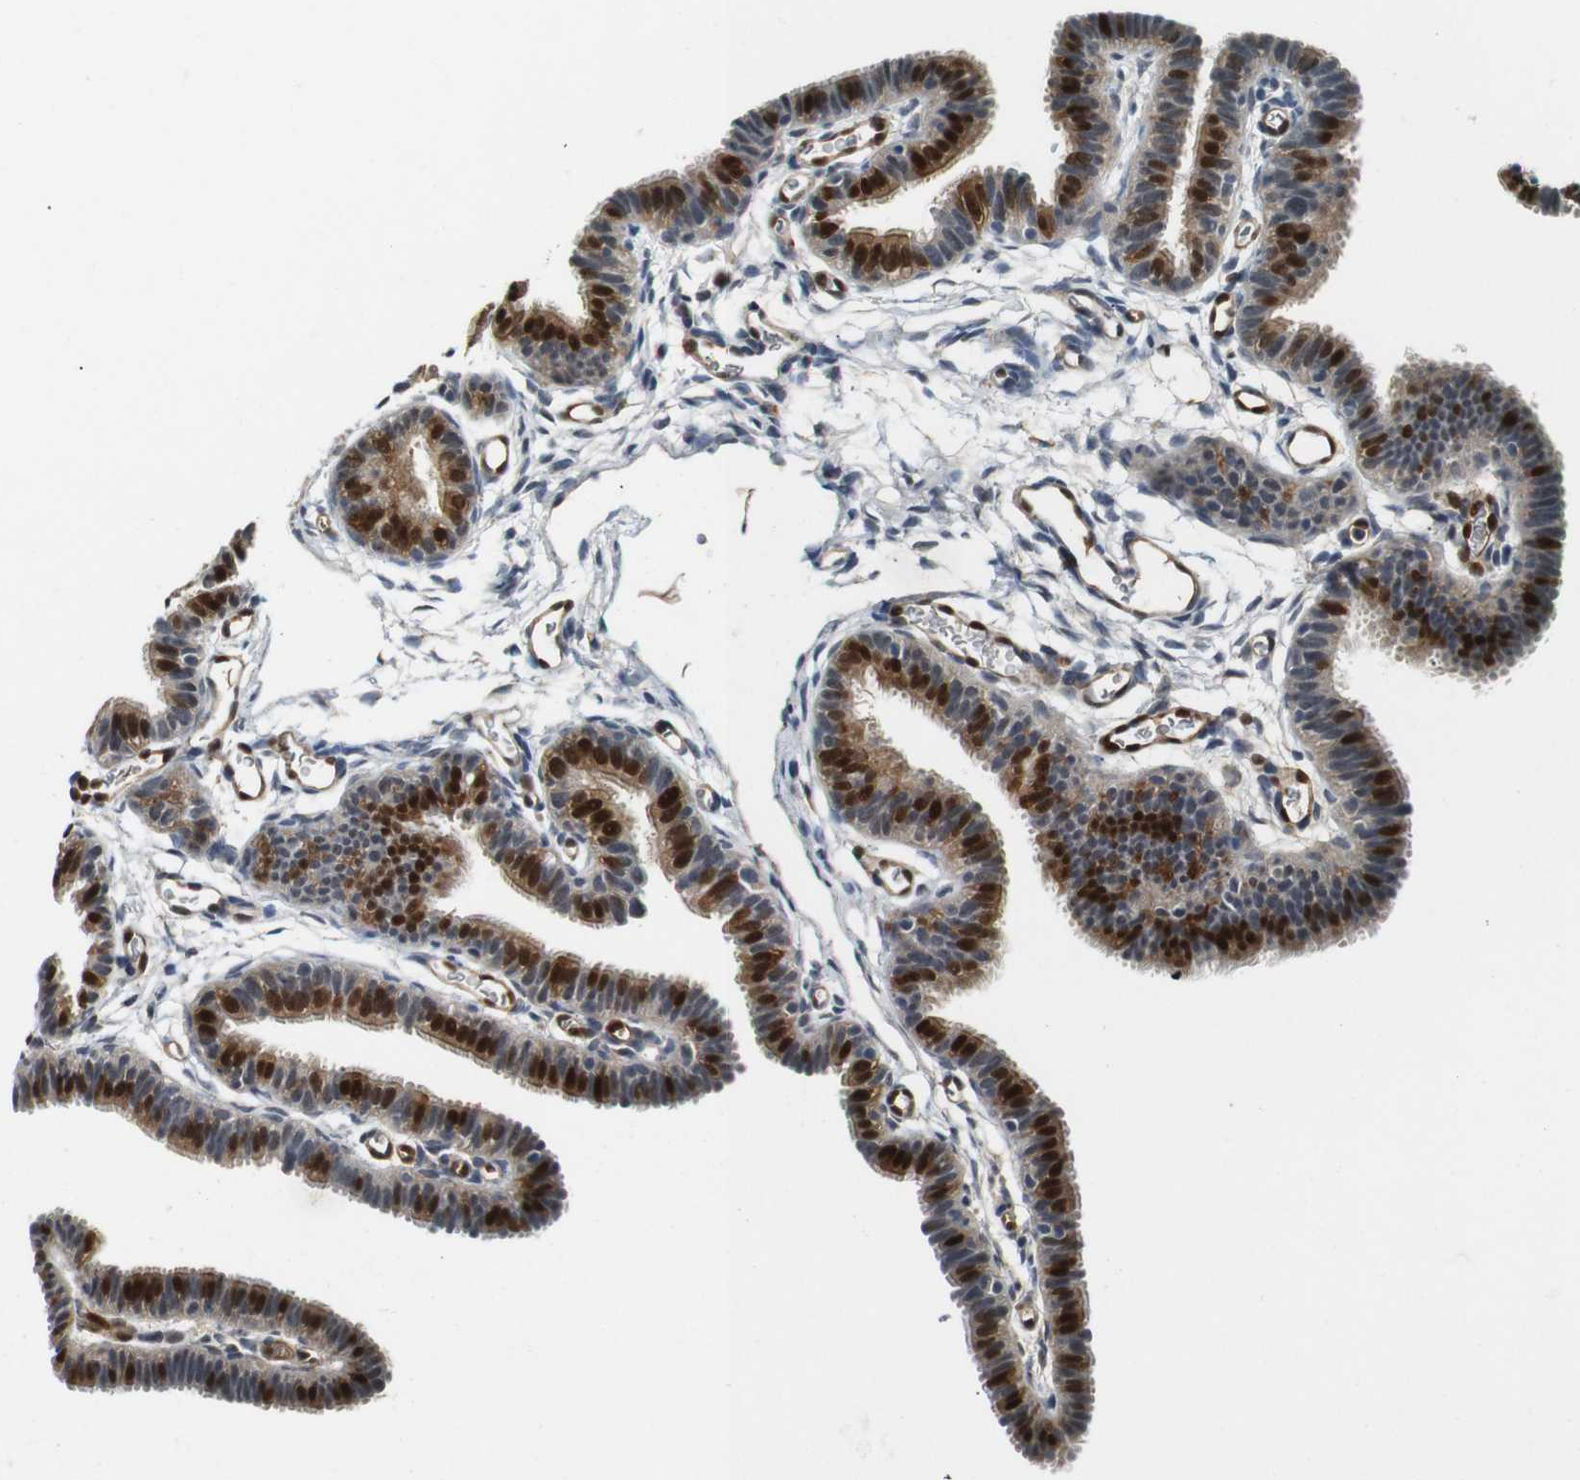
{"staining": {"intensity": "strong", "quantity": "25%-75%", "location": "cytoplasmic/membranous,nuclear"}, "tissue": "fallopian tube", "cell_type": "Glandular cells", "image_type": "normal", "snomed": [{"axis": "morphology", "description": "Normal tissue, NOS"}, {"axis": "topography", "description": "Fallopian tube"}, {"axis": "topography", "description": "Placenta"}], "caption": "Immunohistochemistry staining of unremarkable fallopian tube, which displays high levels of strong cytoplasmic/membranous,nuclear positivity in approximately 25%-75% of glandular cells indicating strong cytoplasmic/membranous,nuclear protein staining. The staining was performed using DAB (3,3'-diaminobenzidine) (brown) for protein detection and nuclei were counterstained in hematoxylin (blue).", "gene": "LXN", "patient": {"sex": "female", "age": 34}}